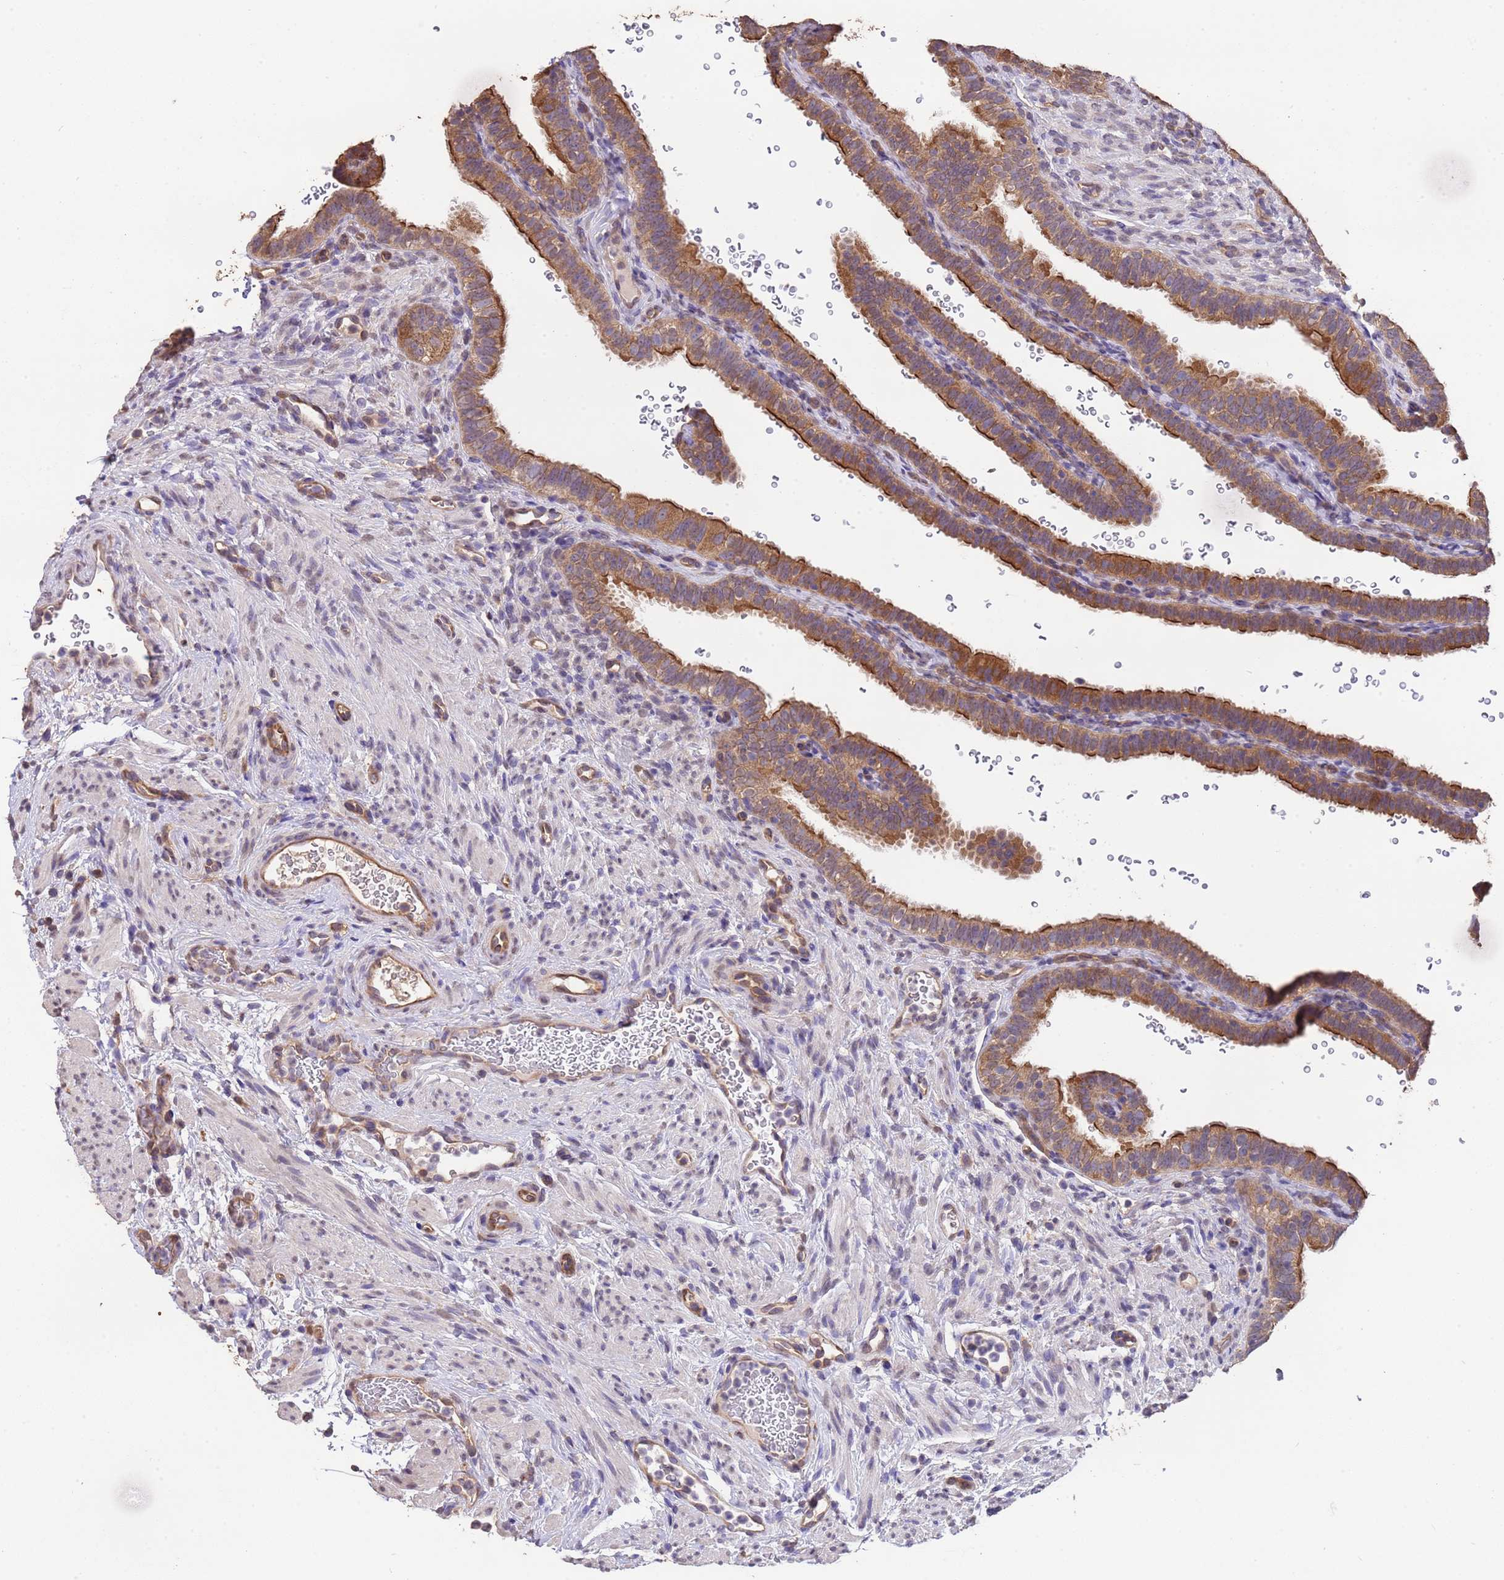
{"staining": {"intensity": "moderate", "quantity": ">75%", "location": "cytoplasmic/membranous"}, "tissue": "fallopian tube", "cell_type": "Glandular cells", "image_type": "normal", "snomed": [{"axis": "morphology", "description": "Normal tissue, NOS"}, {"axis": "topography", "description": "Fallopian tube"}], "caption": "A medium amount of moderate cytoplasmic/membranous expression is identified in about >75% of glandular cells in unremarkable fallopian tube. (DAB IHC, brown staining for protein, blue staining for nuclei).", "gene": "NPHP1", "patient": {"sex": "female", "age": 41}}